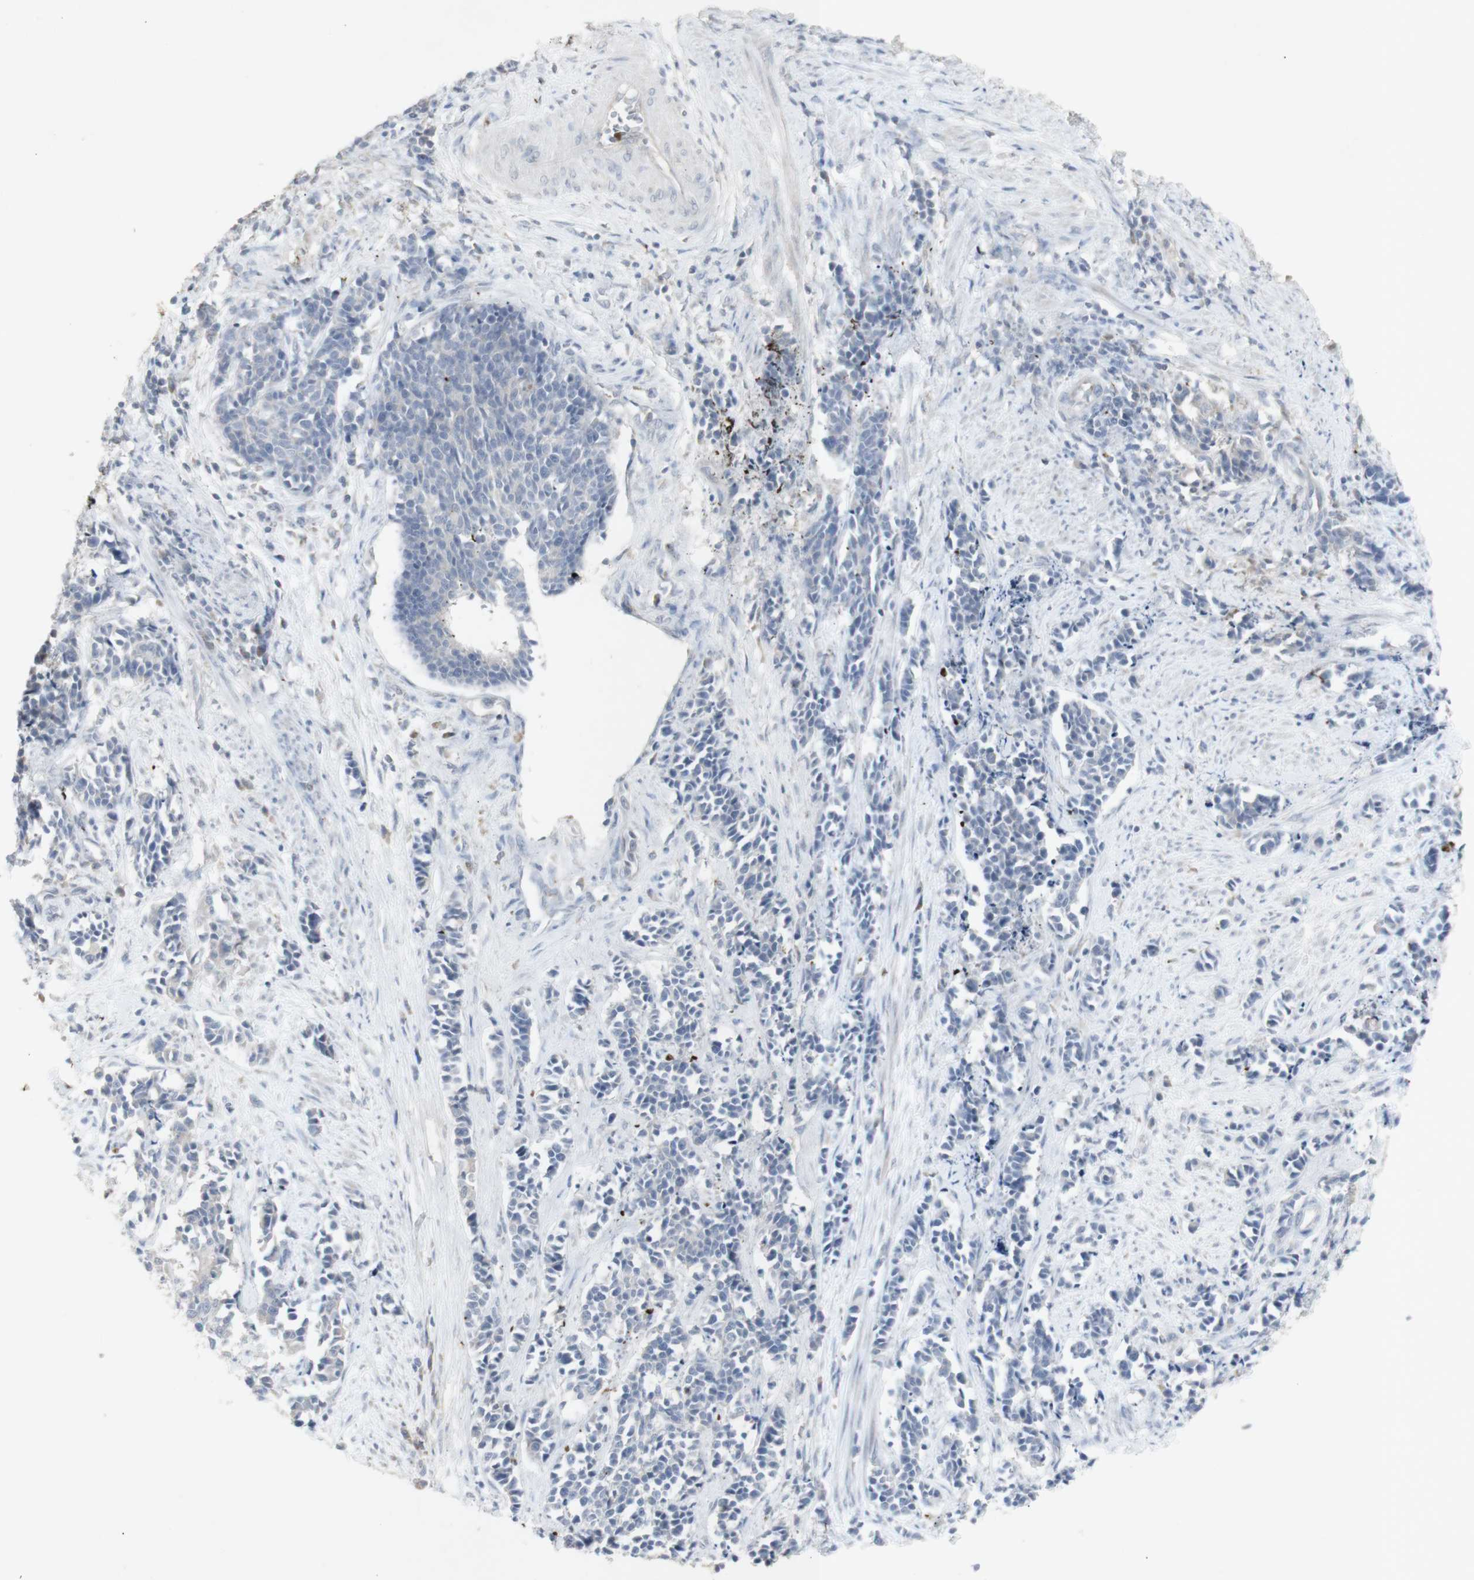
{"staining": {"intensity": "negative", "quantity": "none", "location": "none"}, "tissue": "cervical cancer", "cell_type": "Tumor cells", "image_type": "cancer", "snomed": [{"axis": "morphology", "description": "Normal tissue, NOS"}, {"axis": "morphology", "description": "Squamous cell carcinoma, NOS"}, {"axis": "topography", "description": "Cervix"}], "caption": "There is no significant staining in tumor cells of cervical cancer.", "gene": "INS", "patient": {"sex": "female", "age": 35}}